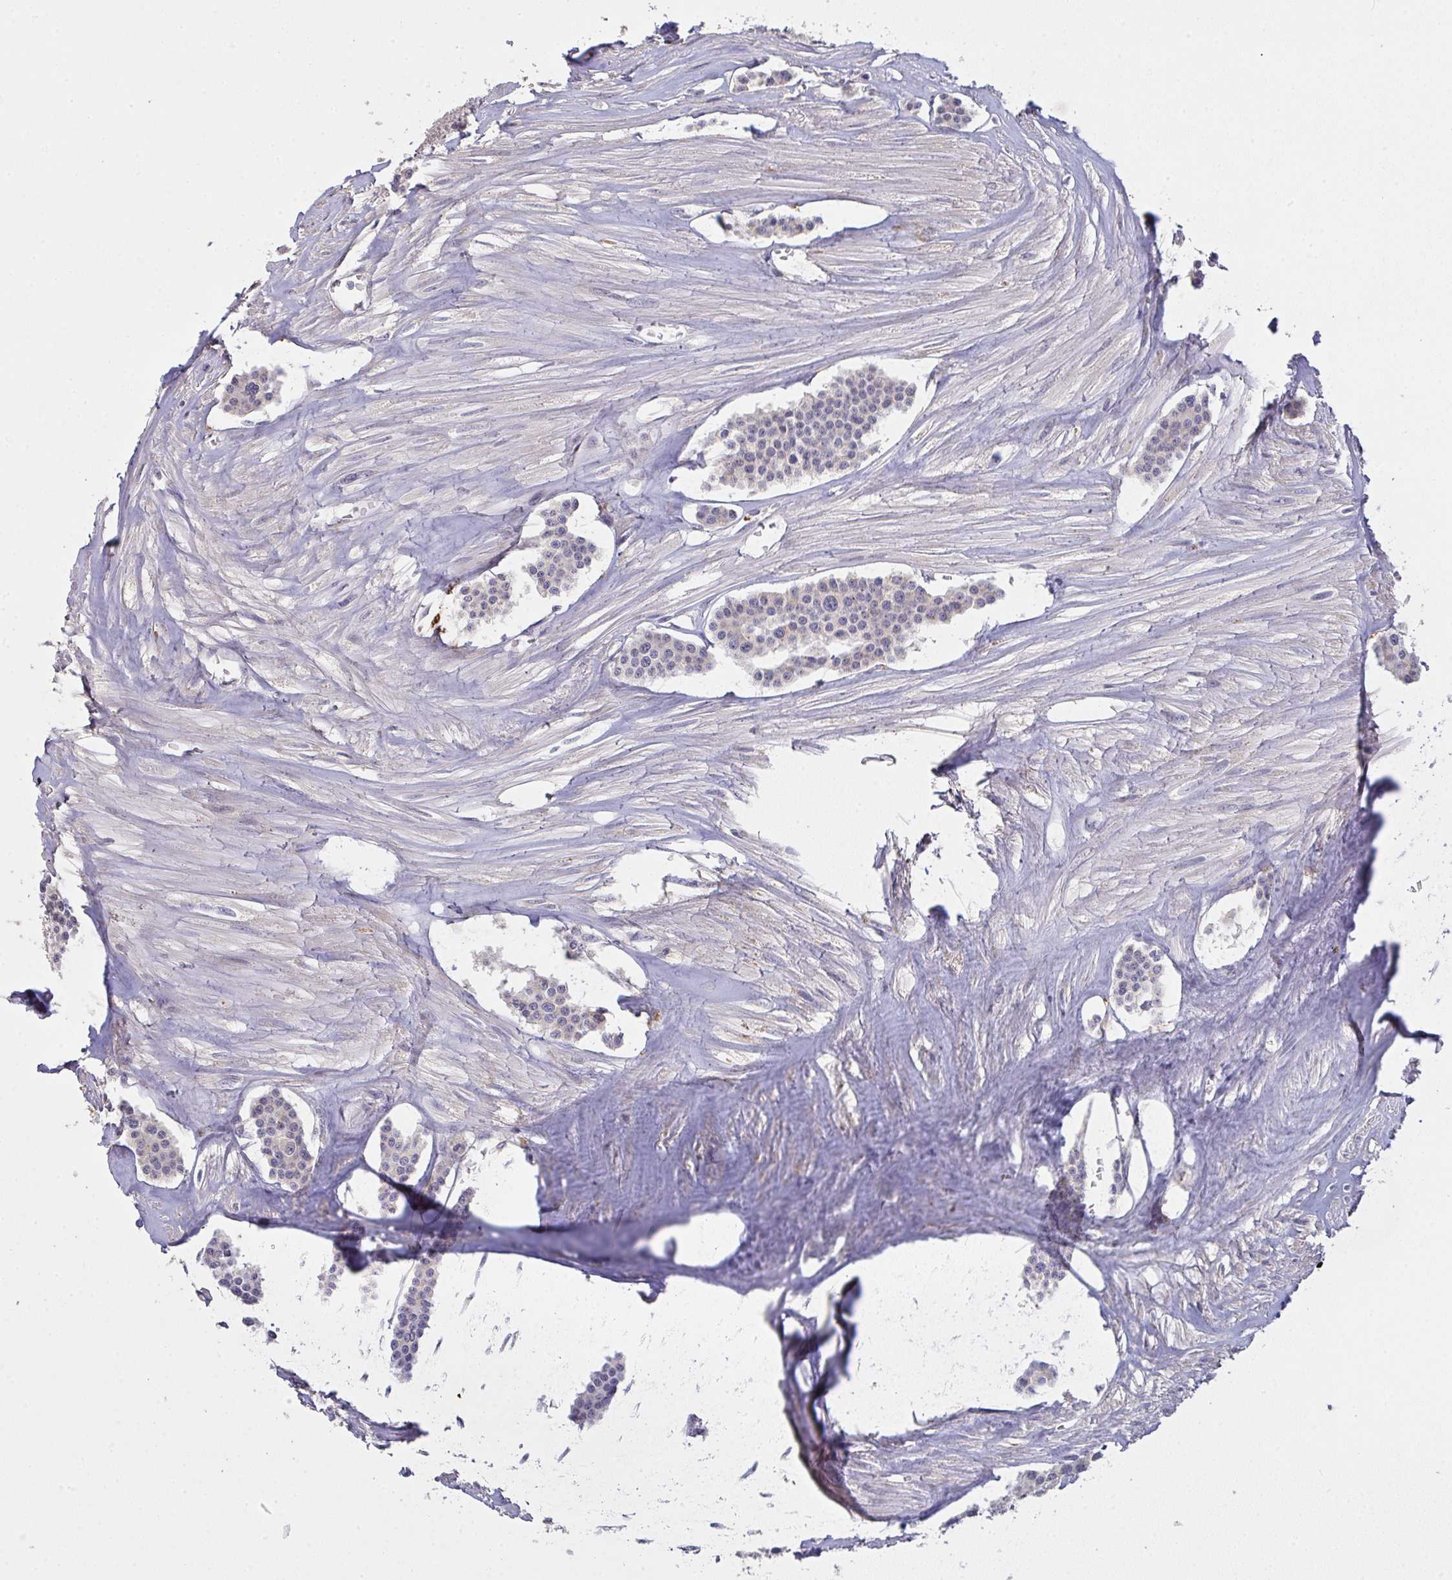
{"staining": {"intensity": "moderate", "quantity": "<25%", "location": "cytoplasmic/membranous"}, "tissue": "carcinoid", "cell_type": "Tumor cells", "image_type": "cancer", "snomed": [{"axis": "morphology", "description": "Carcinoid, malignant, NOS"}, {"axis": "topography", "description": "Small intestine"}], "caption": "Carcinoid was stained to show a protein in brown. There is low levels of moderate cytoplasmic/membranous expression in about <25% of tumor cells. The staining is performed using DAB (3,3'-diaminobenzidine) brown chromogen to label protein expression. The nuclei are counter-stained blue using hematoxylin.", "gene": "TMEM219", "patient": {"sex": "male", "age": 60}}